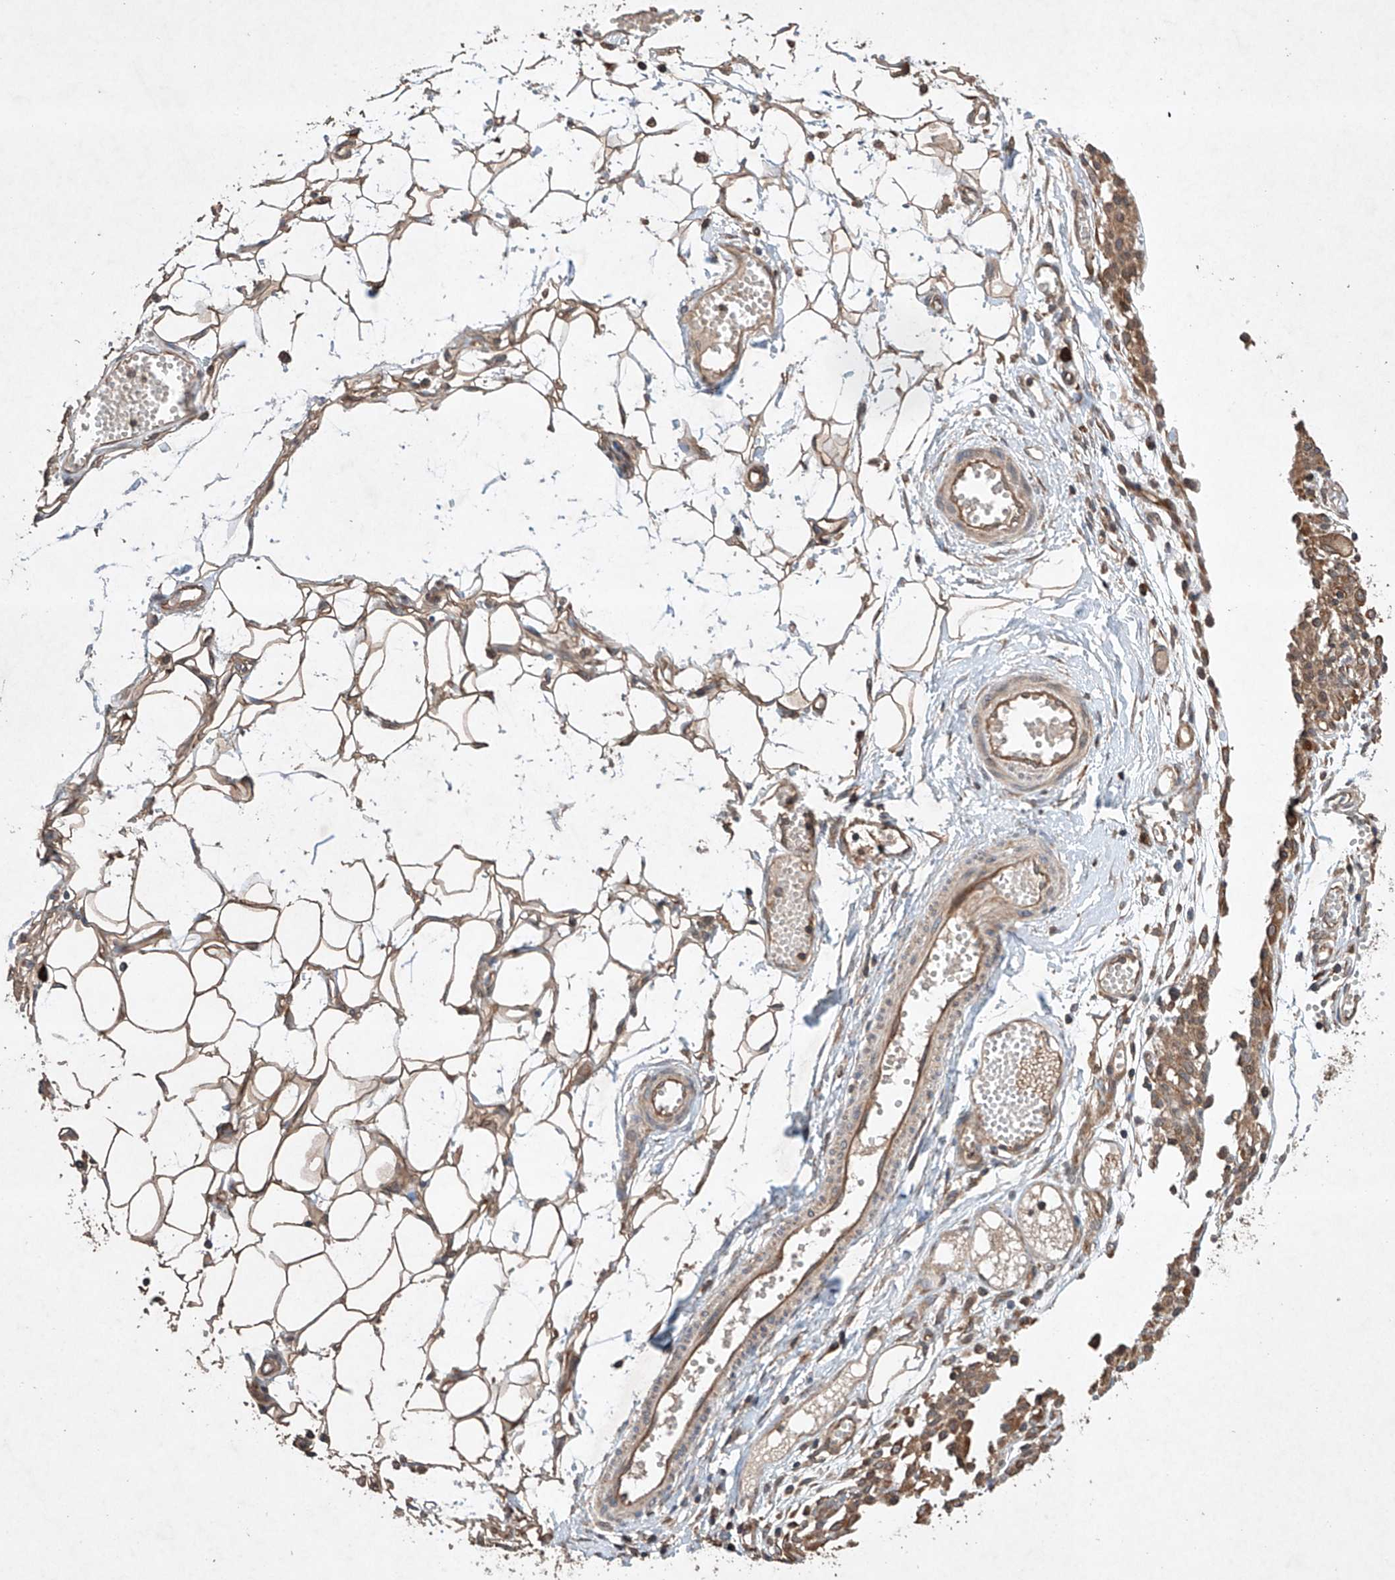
{"staining": {"intensity": "weak", "quantity": ">75%", "location": "cytoplasmic/membranous"}, "tissue": "ovarian cancer", "cell_type": "Tumor cells", "image_type": "cancer", "snomed": [{"axis": "morphology", "description": "Carcinoma, endometroid"}, {"axis": "topography", "description": "Ovary"}], "caption": "DAB immunohistochemical staining of ovarian cancer reveals weak cytoplasmic/membranous protein expression in approximately >75% of tumor cells. (DAB (3,3'-diaminobenzidine) IHC with brightfield microscopy, high magnification).", "gene": "LURAP1", "patient": {"sex": "female", "age": 42}}